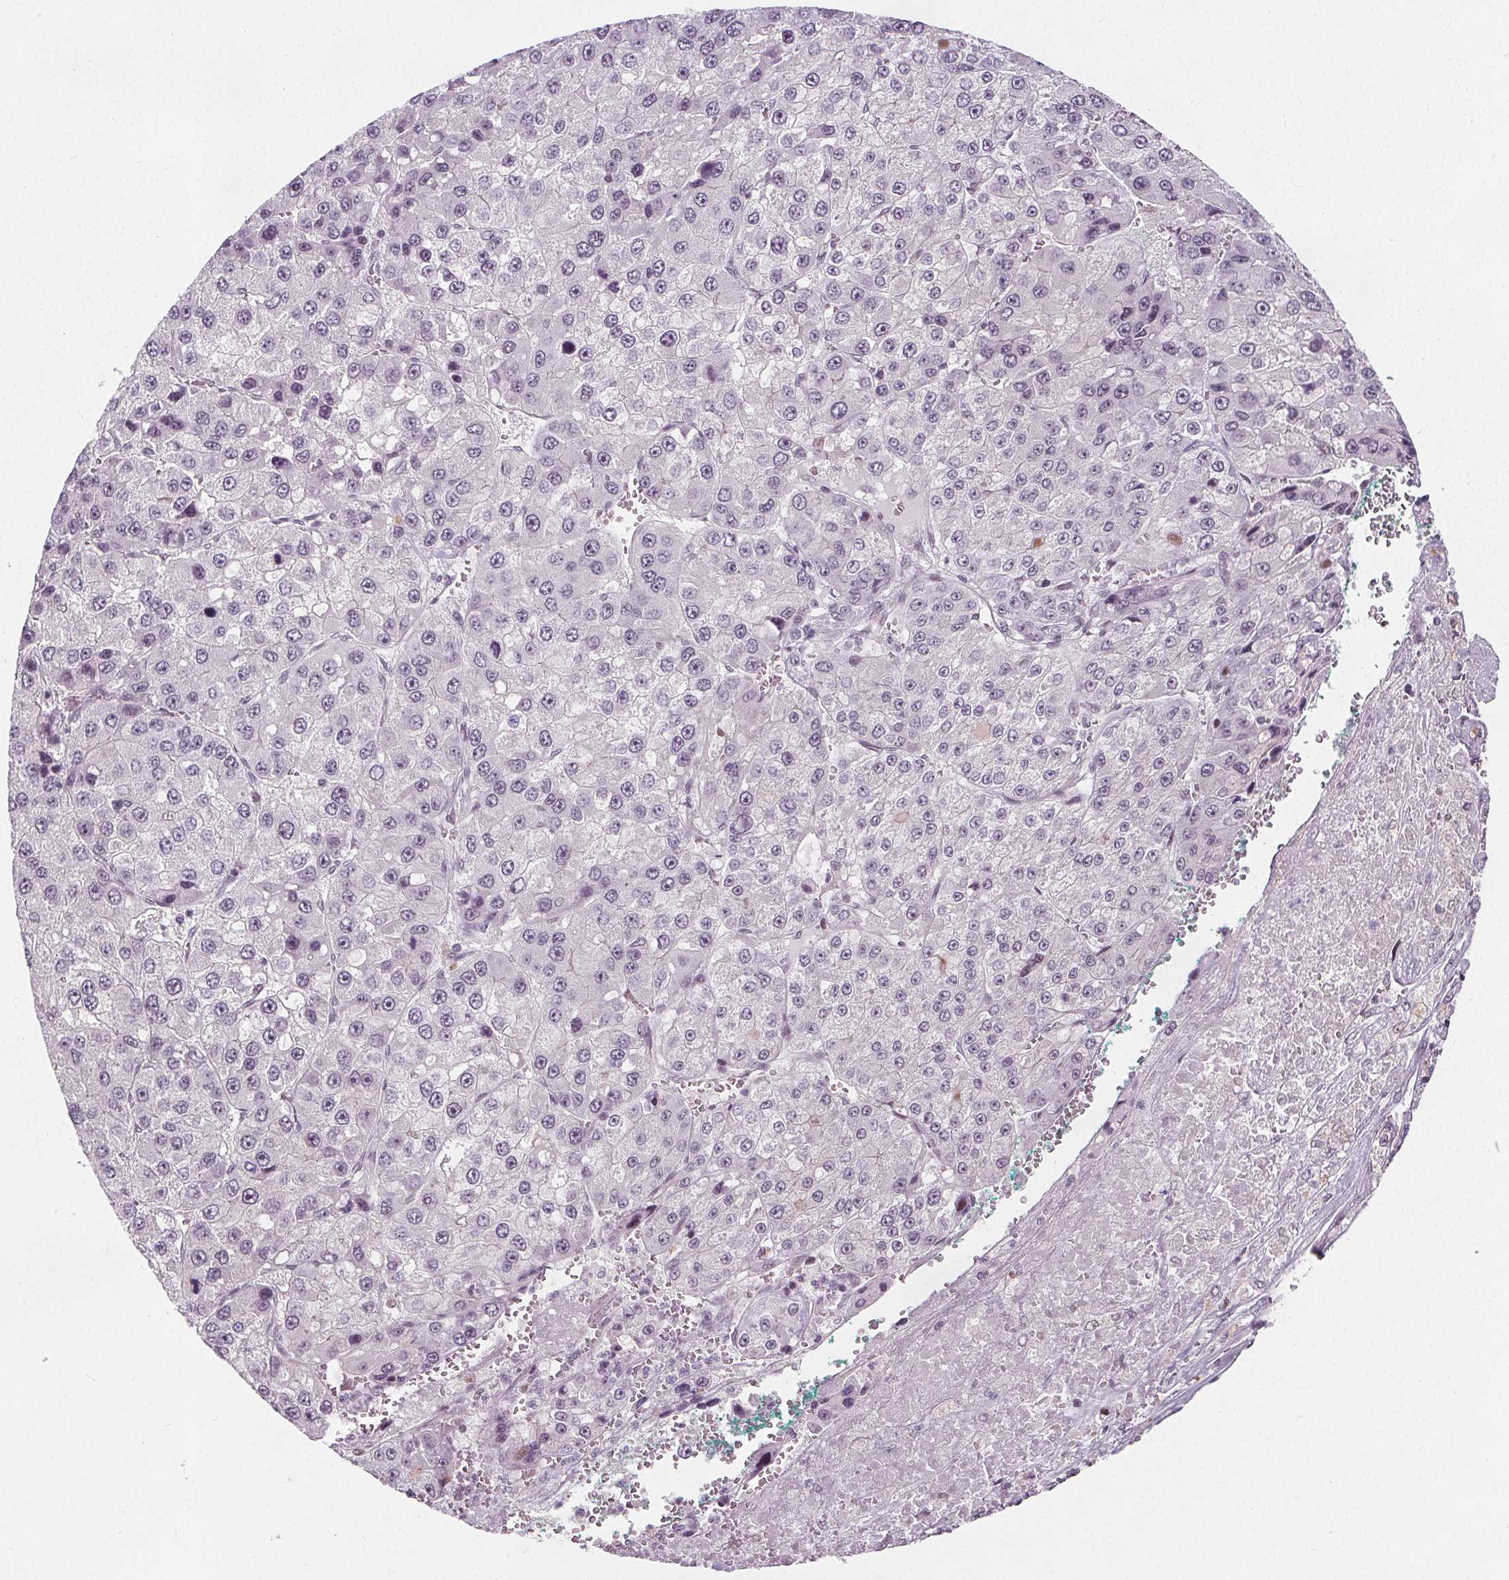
{"staining": {"intensity": "weak", "quantity": "<25%", "location": "nuclear"}, "tissue": "liver cancer", "cell_type": "Tumor cells", "image_type": "cancer", "snomed": [{"axis": "morphology", "description": "Carcinoma, Hepatocellular, NOS"}, {"axis": "topography", "description": "Liver"}], "caption": "Human liver cancer stained for a protein using immunohistochemistry reveals no expression in tumor cells.", "gene": "TAF6L", "patient": {"sex": "female", "age": 73}}